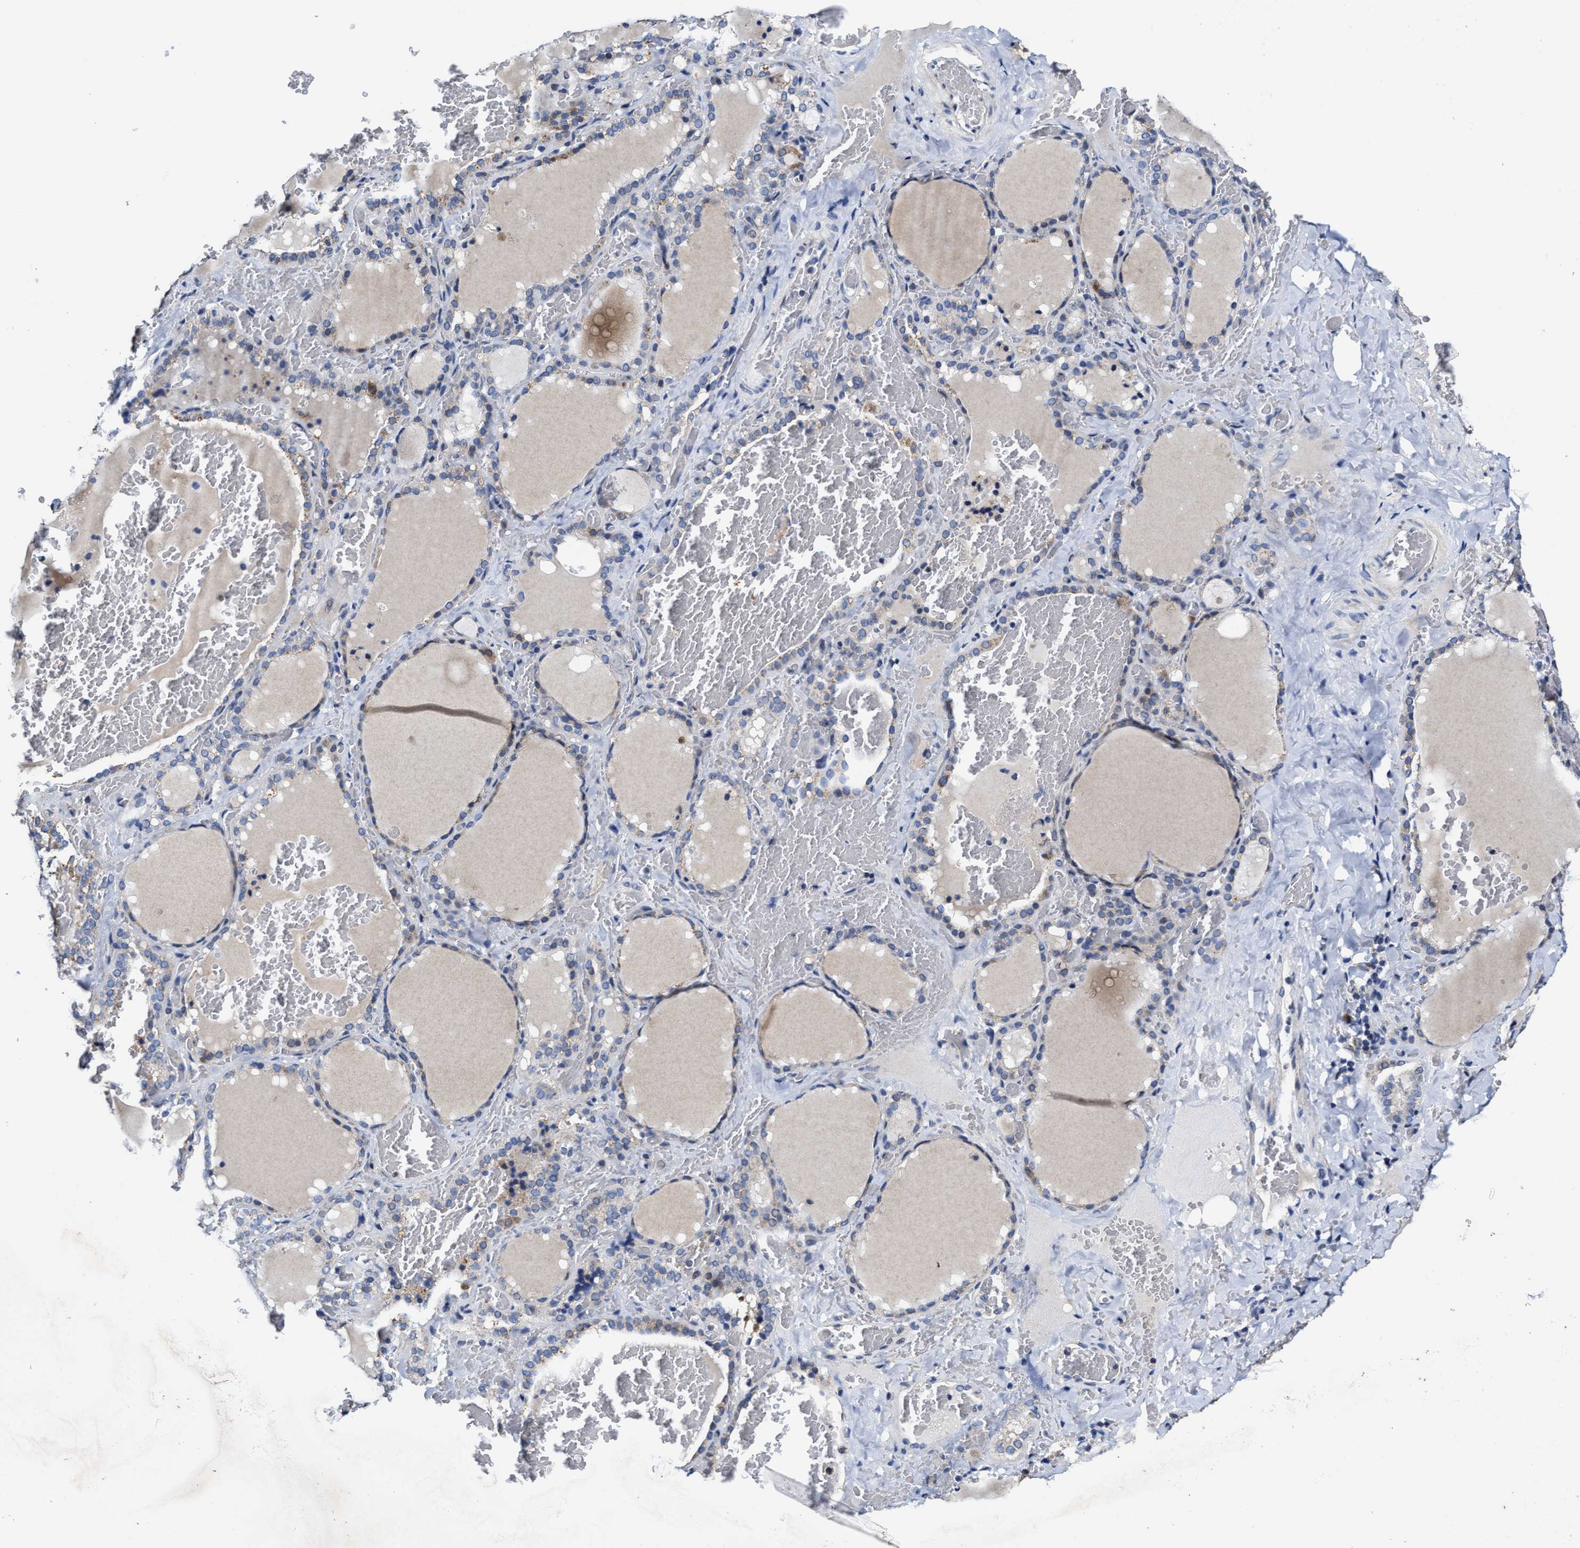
{"staining": {"intensity": "negative", "quantity": "none", "location": "none"}, "tissue": "thyroid gland", "cell_type": "Glandular cells", "image_type": "normal", "snomed": [{"axis": "morphology", "description": "Normal tissue, NOS"}, {"axis": "topography", "description": "Thyroid gland"}], "caption": "The micrograph exhibits no significant expression in glandular cells of thyroid gland. The staining was performed using DAB (3,3'-diaminobenzidine) to visualize the protein expression in brown, while the nuclei were stained in blue with hematoxylin (Magnification: 20x).", "gene": "ZFAT", "patient": {"sex": "female", "age": 22}}